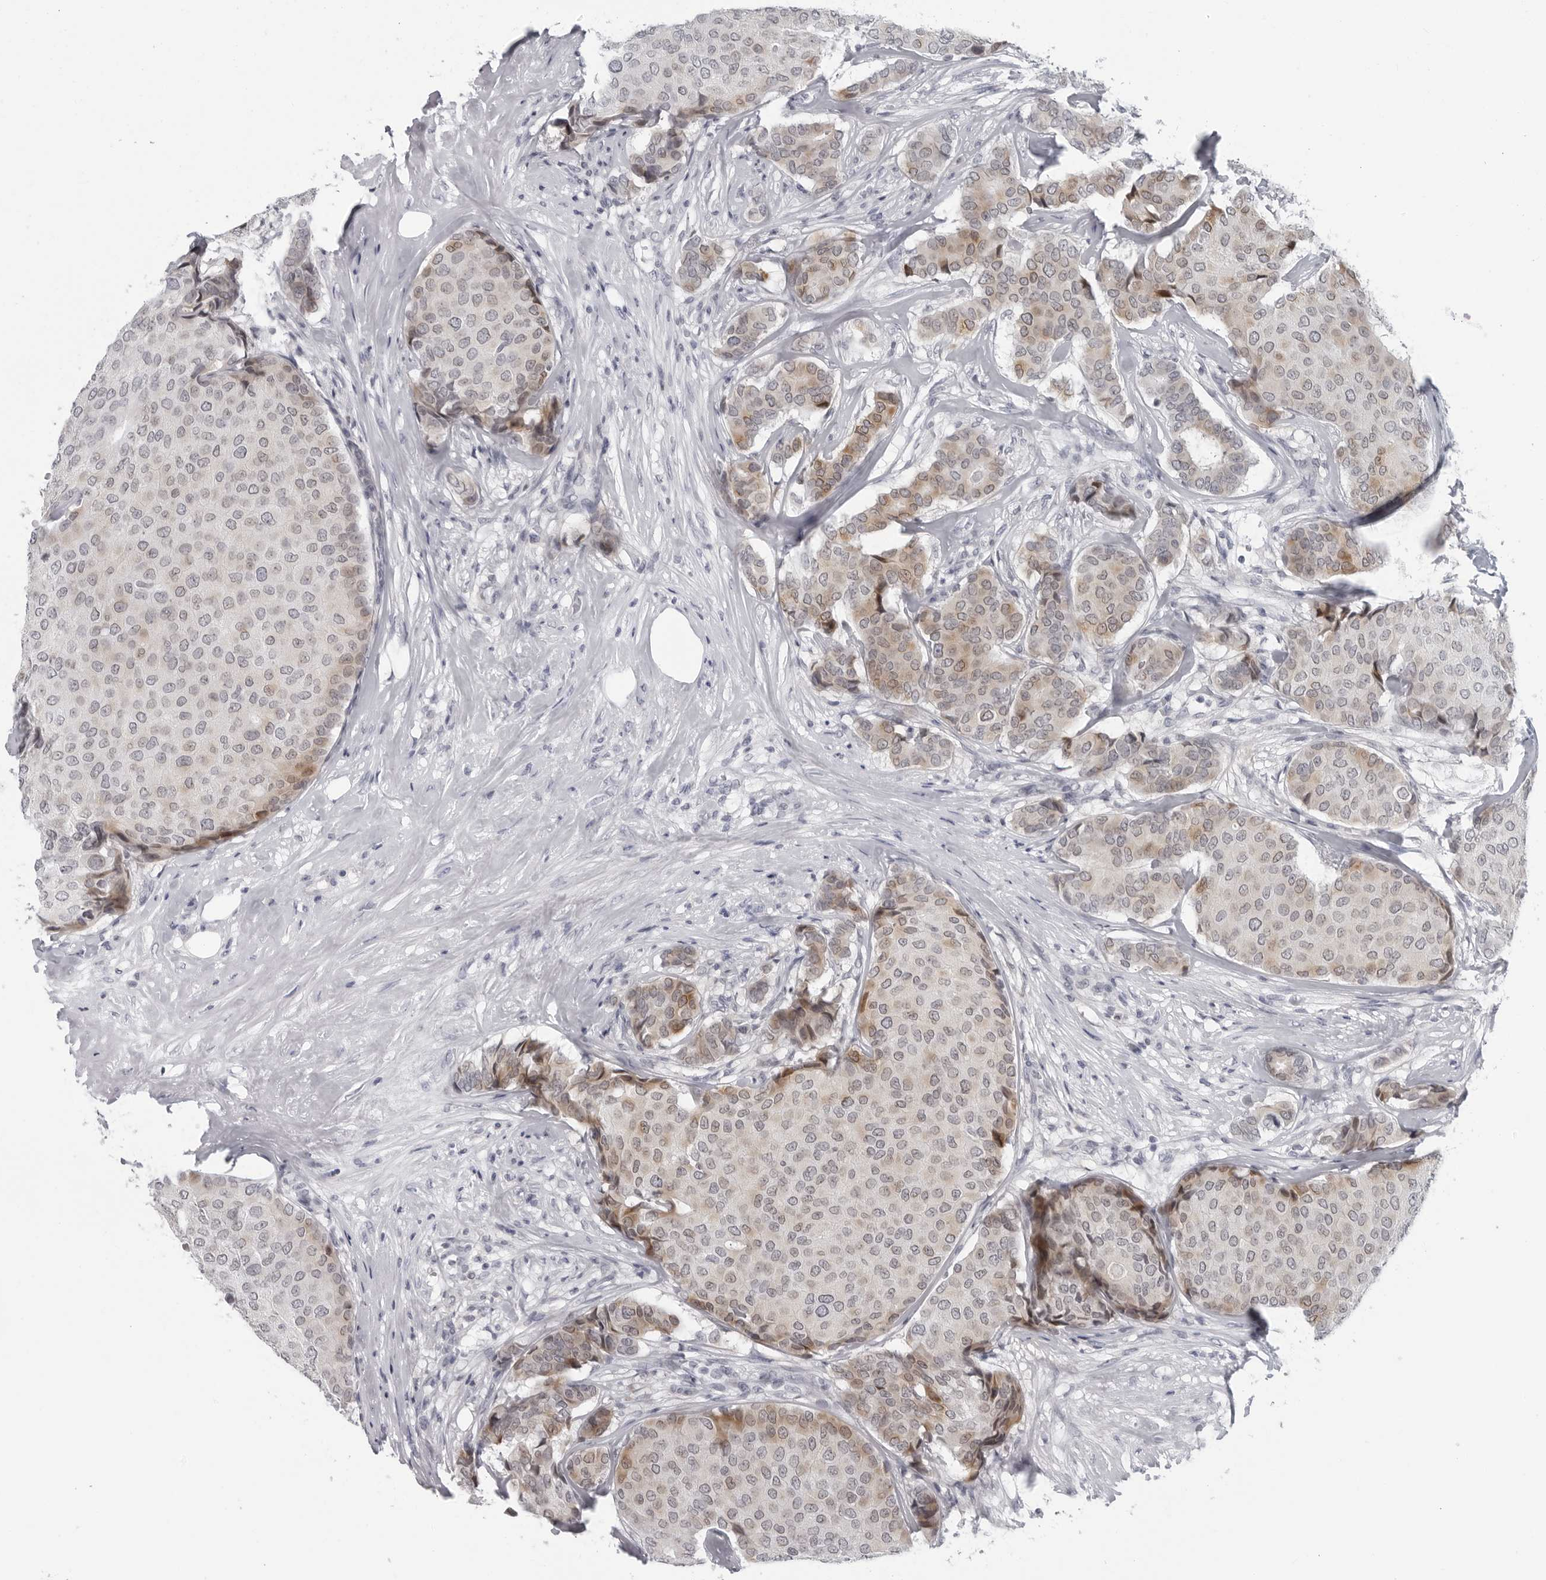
{"staining": {"intensity": "weak", "quantity": "25%-75%", "location": "cytoplasmic/membranous"}, "tissue": "breast cancer", "cell_type": "Tumor cells", "image_type": "cancer", "snomed": [{"axis": "morphology", "description": "Duct carcinoma"}, {"axis": "topography", "description": "Breast"}], "caption": "Immunohistochemistry image of breast cancer (intraductal carcinoma) stained for a protein (brown), which exhibits low levels of weak cytoplasmic/membranous positivity in approximately 25%-75% of tumor cells.", "gene": "OPLAH", "patient": {"sex": "female", "age": 75}}